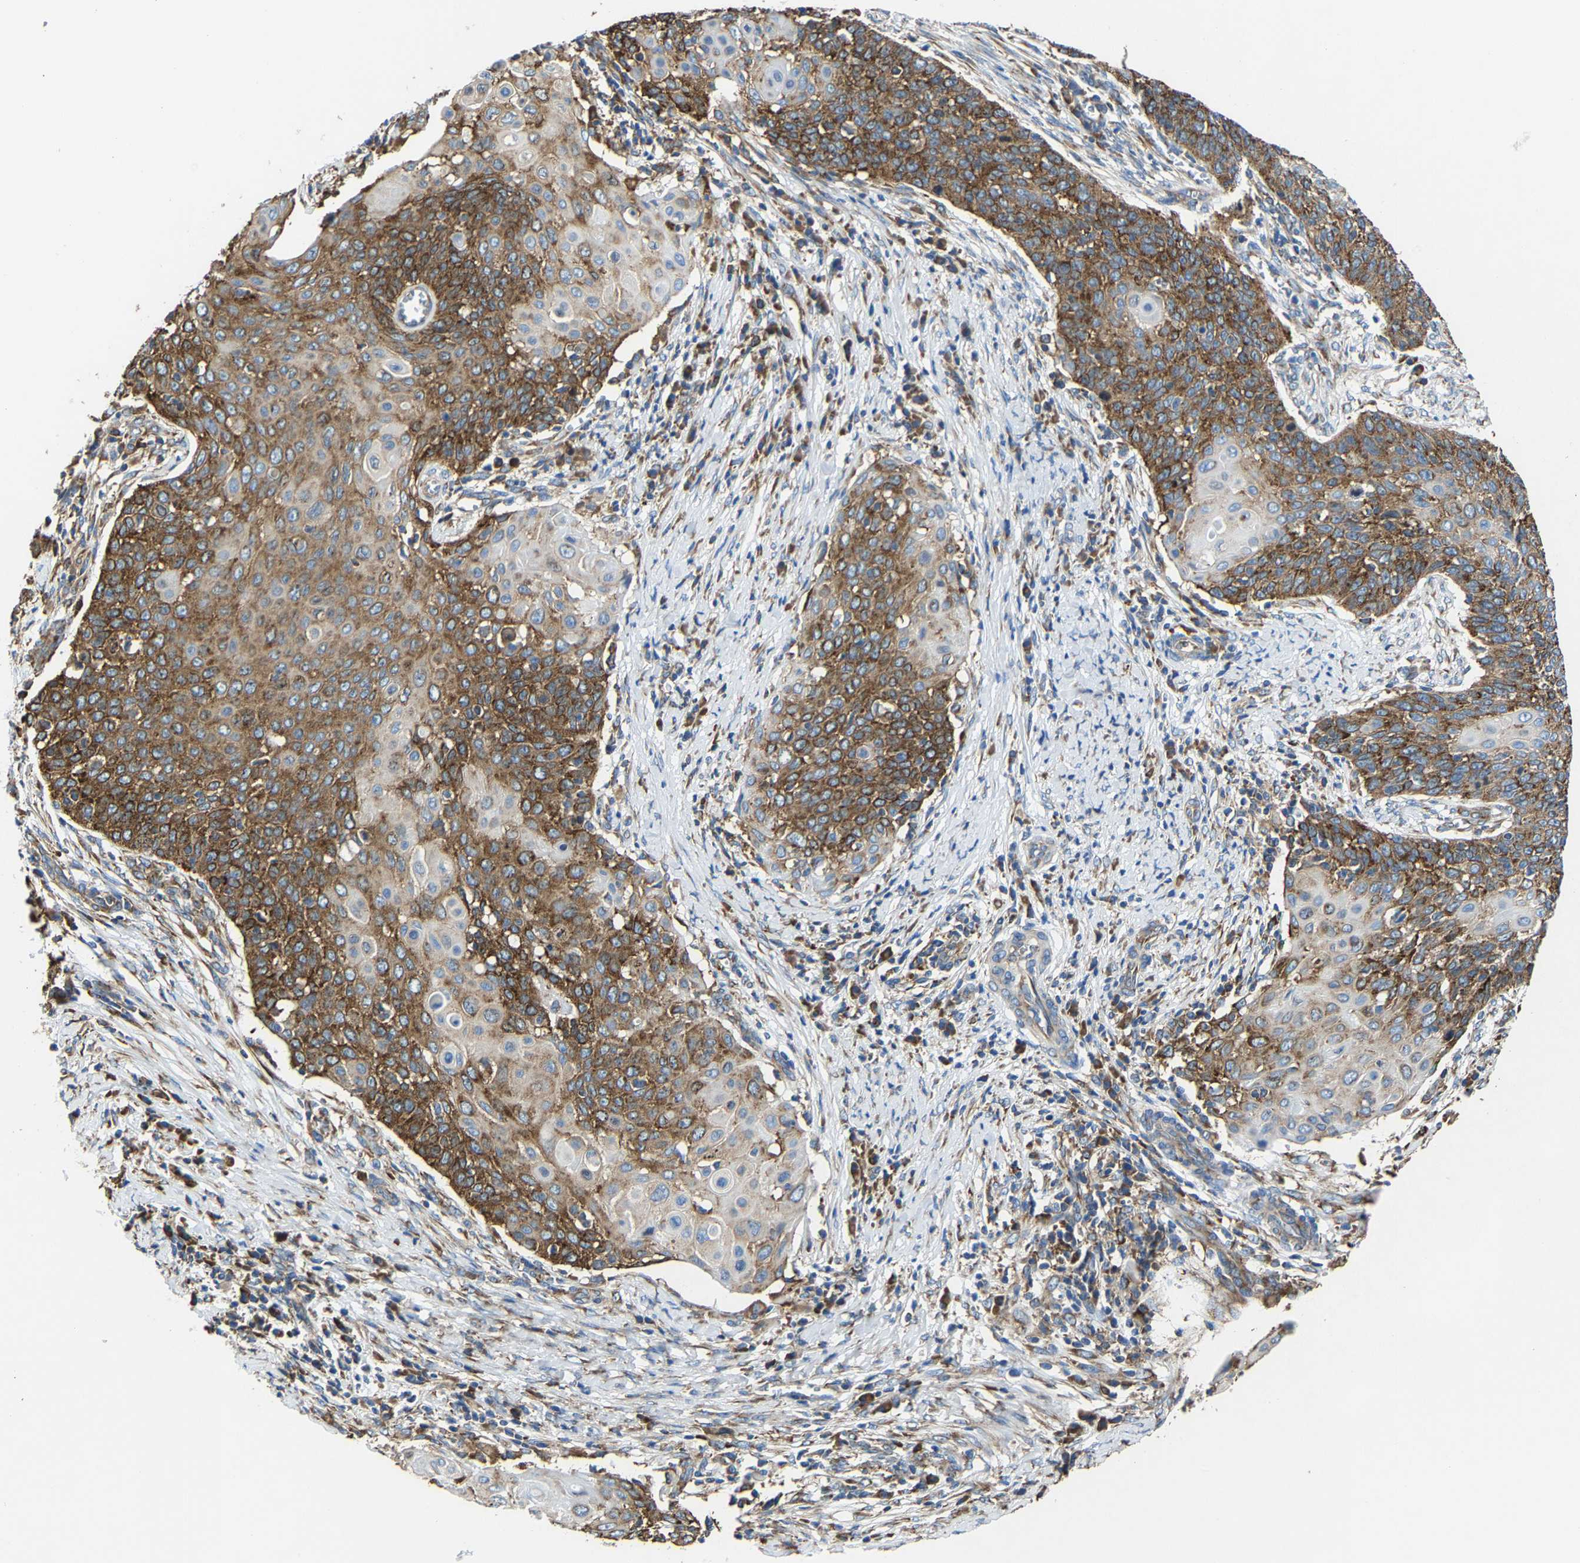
{"staining": {"intensity": "strong", "quantity": ">75%", "location": "cytoplasmic/membranous"}, "tissue": "cervical cancer", "cell_type": "Tumor cells", "image_type": "cancer", "snomed": [{"axis": "morphology", "description": "Squamous cell carcinoma, NOS"}, {"axis": "topography", "description": "Cervix"}], "caption": "Immunohistochemistry staining of cervical cancer (squamous cell carcinoma), which shows high levels of strong cytoplasmic/membranous expression in about >75% of tumor cells indicating strong cytoplasmic/membranous protein staining. The staining was performed using DAB (brown) for protein detection and nuclei were counterstained in hematoxylin (blue).", "gene": "G3BP2", "patient": {"sex": "female", "age": 39}}